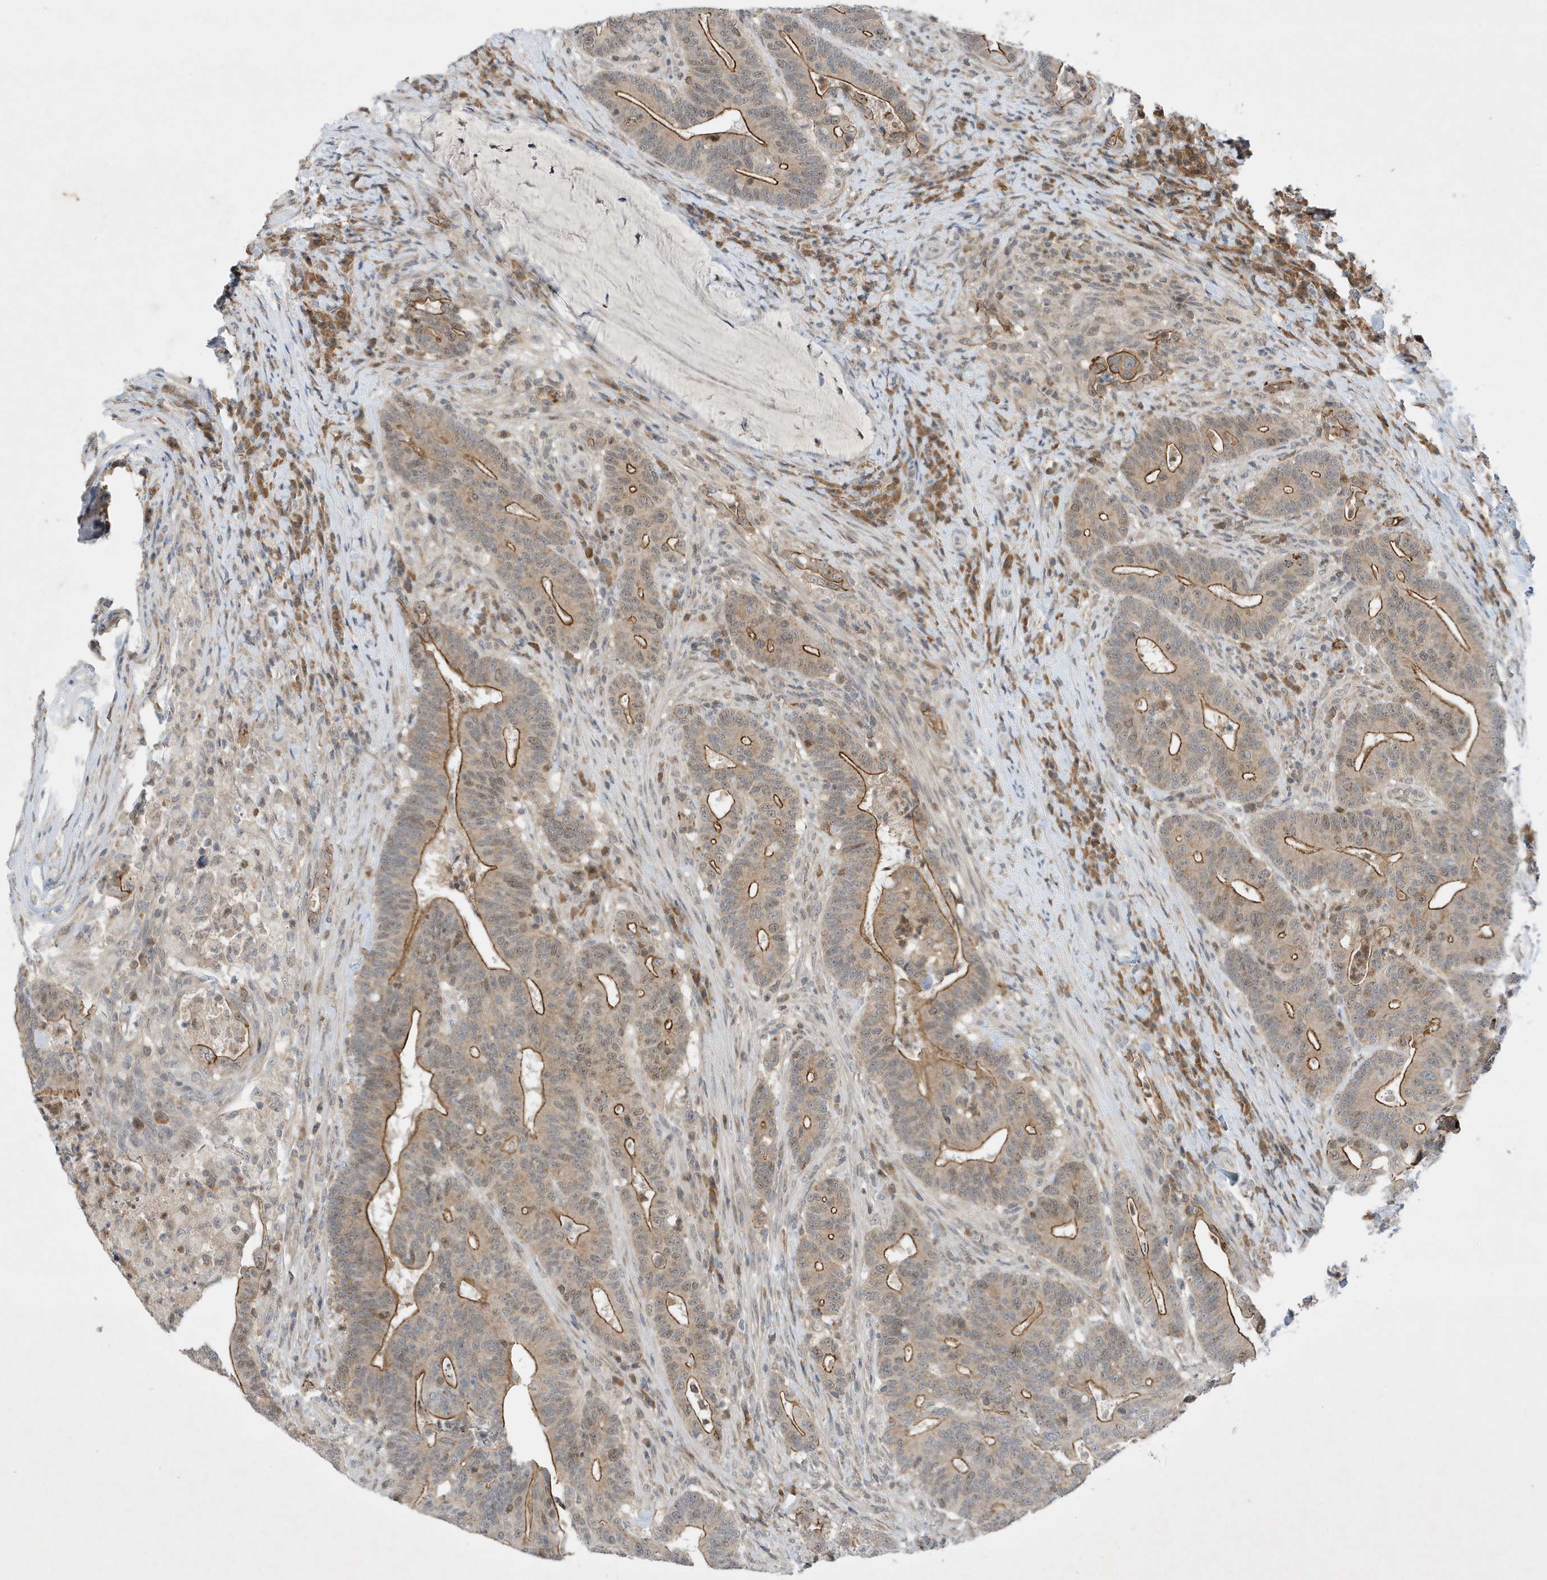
{"staining": {"intensity": "moderate", "quantity": "25%-75%", "location": "cytoplasmic/membranous"}, "tissue": "colorectal cancer", "cell_type": "Tumor cells", "image_type": "cancer", "snomed": [{"axis": "morphology", "description": "Adenocarcinoma, NOS"}, {"axis": "topography", "description": "Colon"}], "caption": "A micrograph of colorectal cancer (adenocarcinoma) stained for a protein displays moderate cytoplasmic/membranous brown staining in tumor cells. Using DAB (brown) and hematoxylin (blue) stains, captured at high magnification using brightfield microscopy.", "gene": "MAST3", "patient": {"sex": "female", "age": 66}}